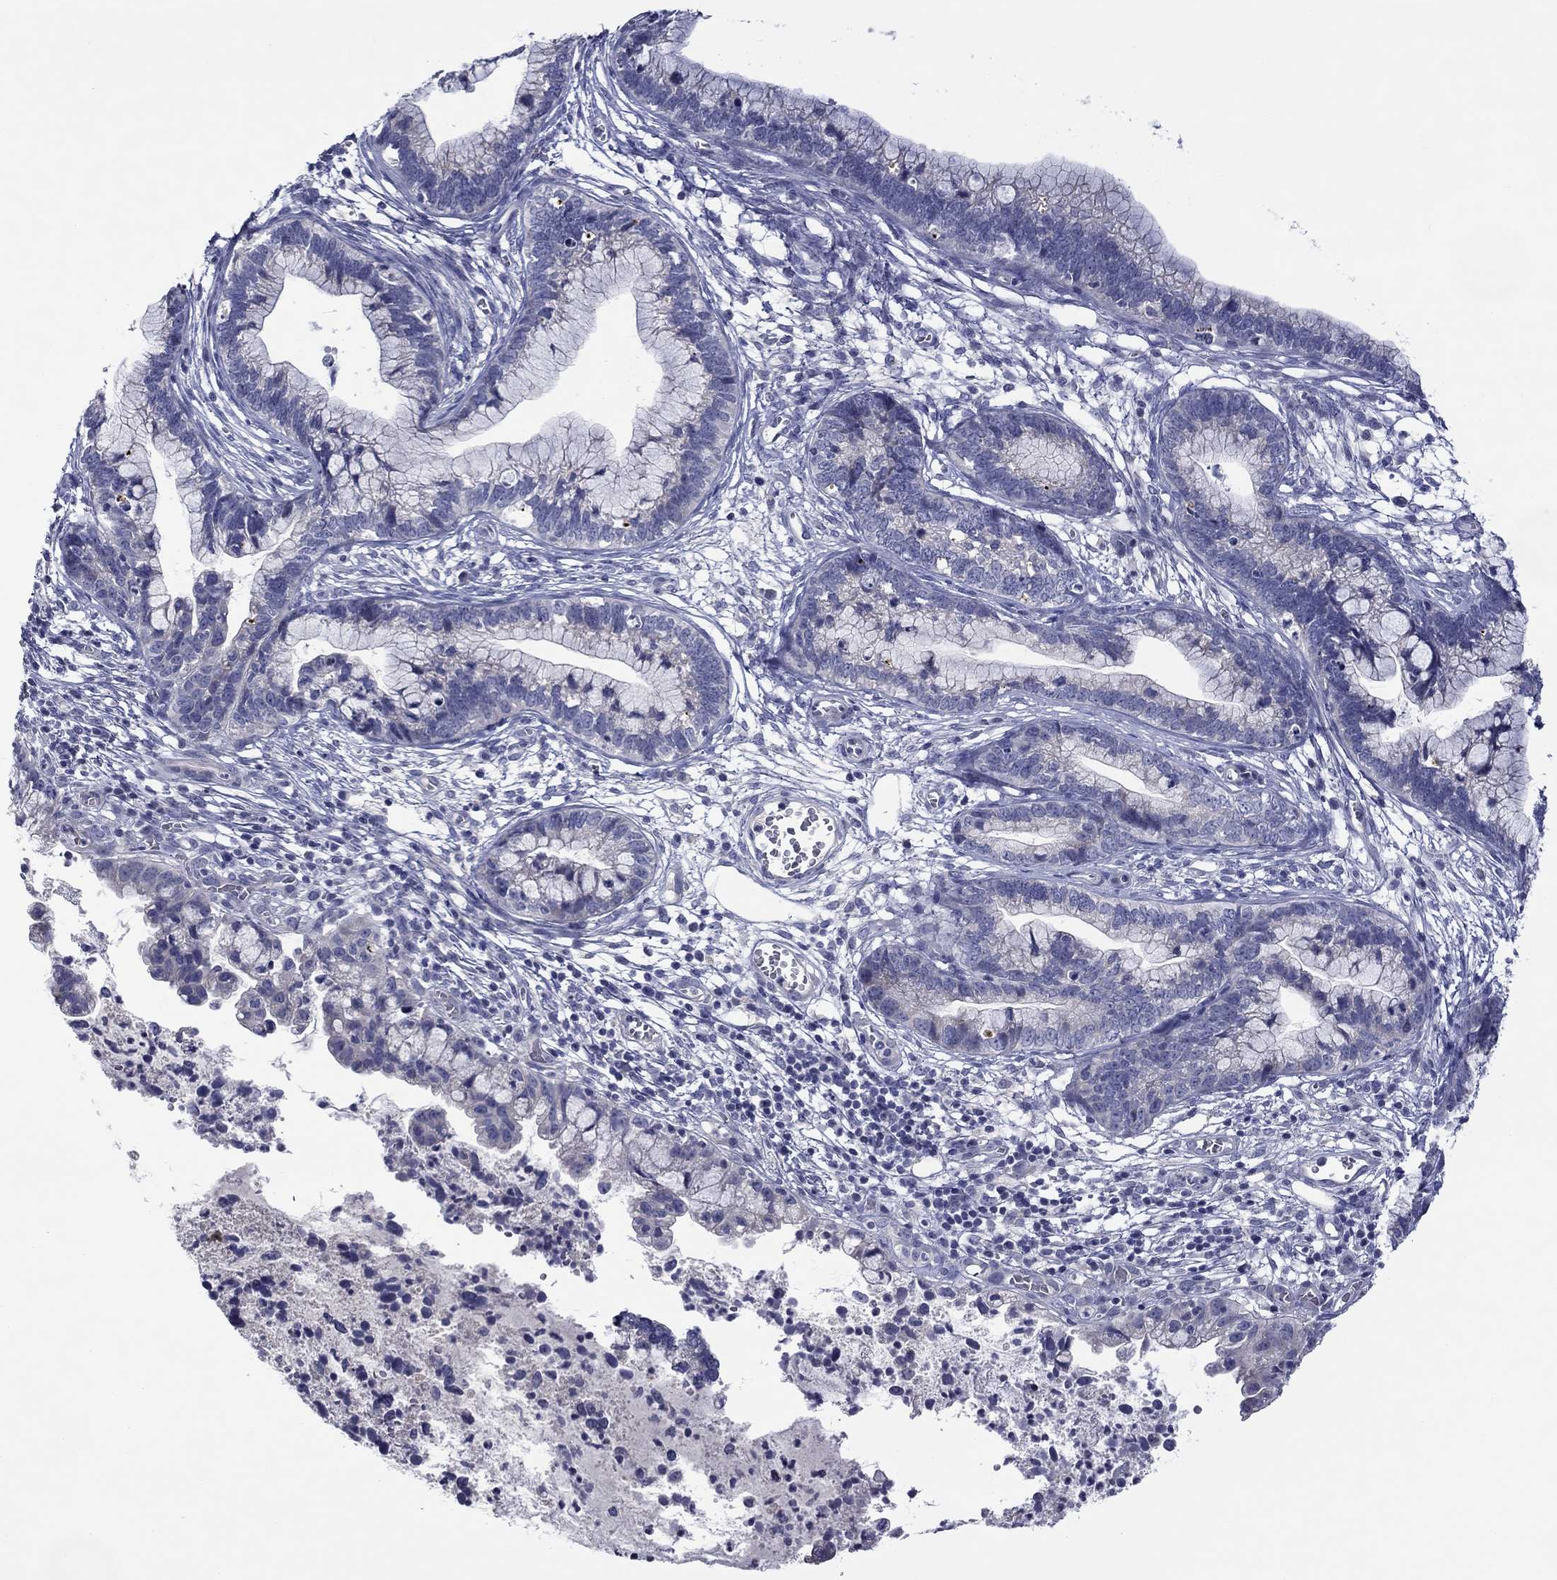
{"staining": {"intensity": "negative", "quantity": "none", "location": "none"}, "tissue": "cervical cancer", "cell_type": "Tumor cells", "image_type": "cancer", "snomed": [{"axis": "morphology", "description": "Adenocarcinoma, NOS"}, {"axis": "topography", "description": "Cervix"}], "caption": "A histopathology image of human cervical cancer (adenocarcinoma) is negative for staining in tumor cells.", "gene": "SPATA7", "patient": {"sex": "female", "age": 44}}